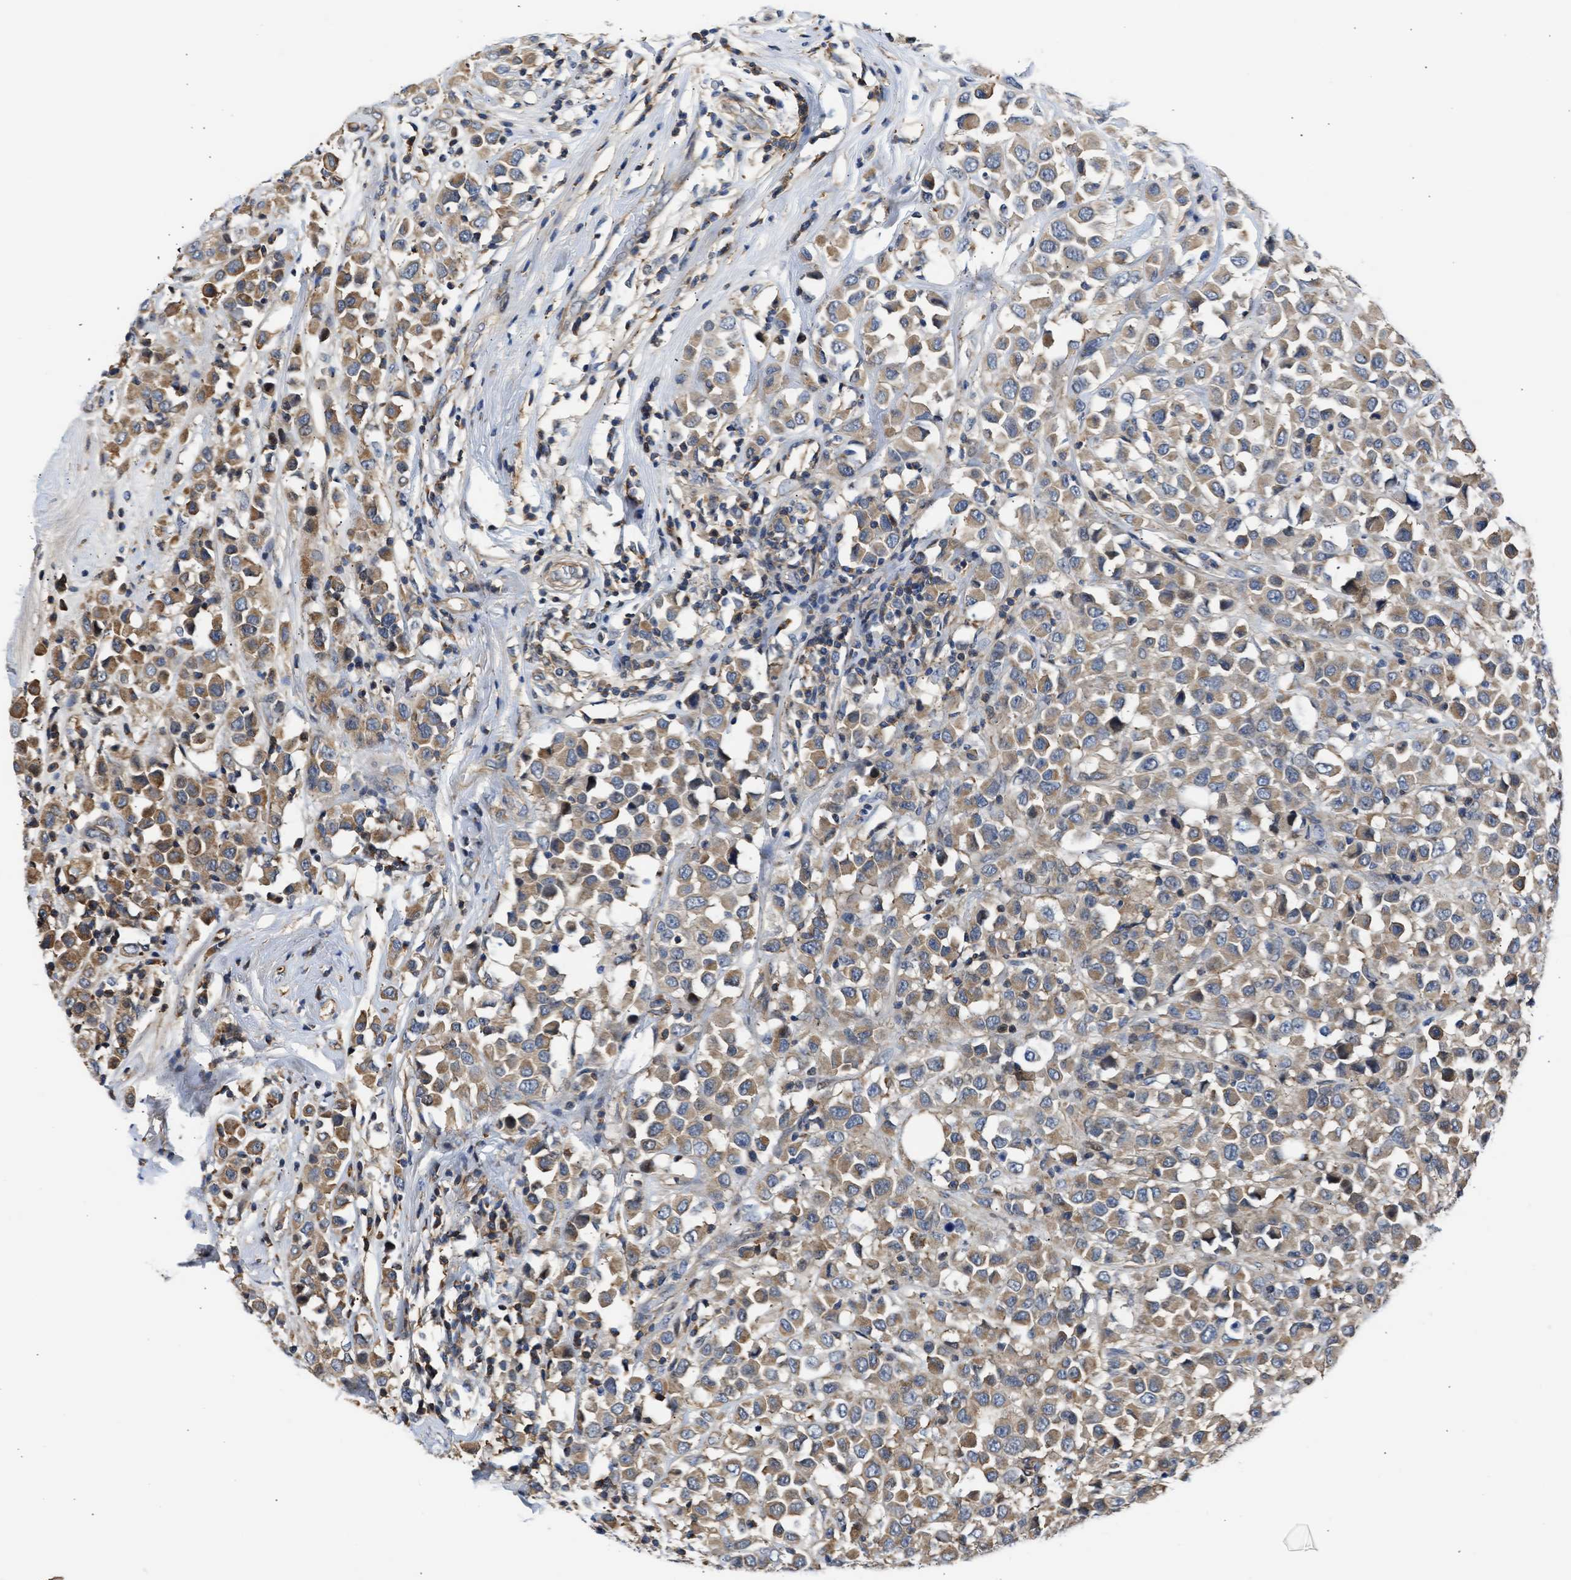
{"staining": {"intensity": "moderate", "quantity": ">75%", "location": "cytoplasmic/membranous"}, "tissue": "breast cancer", "cell_type": "Tumor cells", "image_type": "cancer", "snomed": [{"axis": "morphology", "description": "Duct carcinoma"}, {"axis": "topography", "description": "Breast"}], "caption": "Immunohistochemical staining of breast cancer demonstrates moderate cytoplasmic/membranous protein staining in about >75% of tumor cells.", "gene": "MAS1L", "patient": {"sex": "female", "age": 61}}